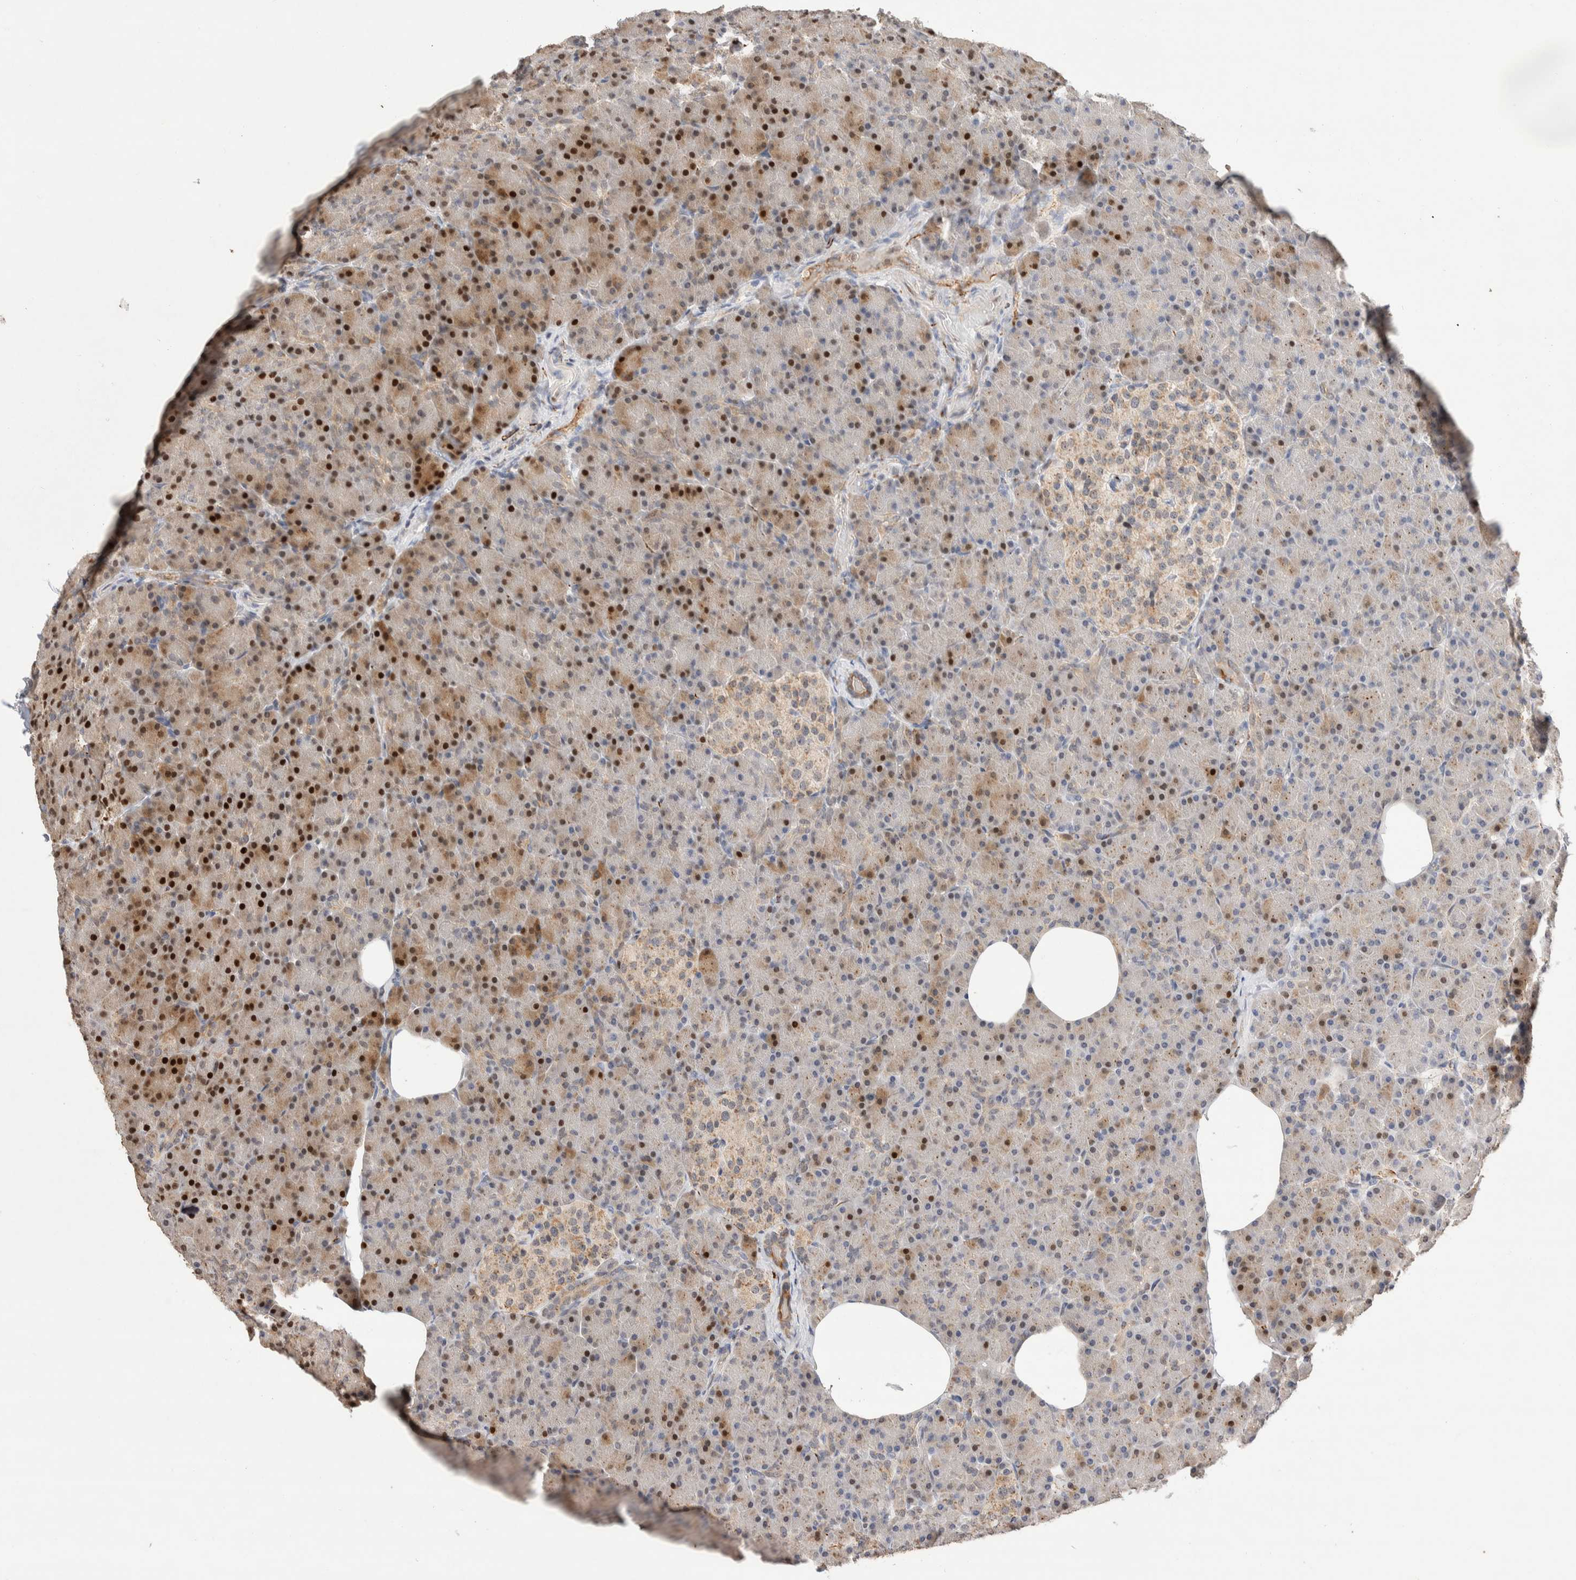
{"staining": {"intensity": "strong", "quantity": "25%-75%", "location": "cytoplasmic/membranous,nuclear"}, "tissue": "pancreas", "cell_type": "Exocrine glandular cells", "image_type": "normal", "snomed": [{"axis": "morphology", "description": "Normal tissue, NOS"}, {"axis": "topography", "description": "Pancreas"}], "caption": "Unremarkable pancreas was stained to show a protein in brown. There is high levels of strong cytoplasmic/membranous,nuclear staining in about 25%-75% of exocrine glandular cells. (DAB (3,3'-diaminobenzidine) = brown stain, brightfield microscopy at high magnification).", "gene": "NSMAF", "patient": {"sex": "female", "age": 43}}